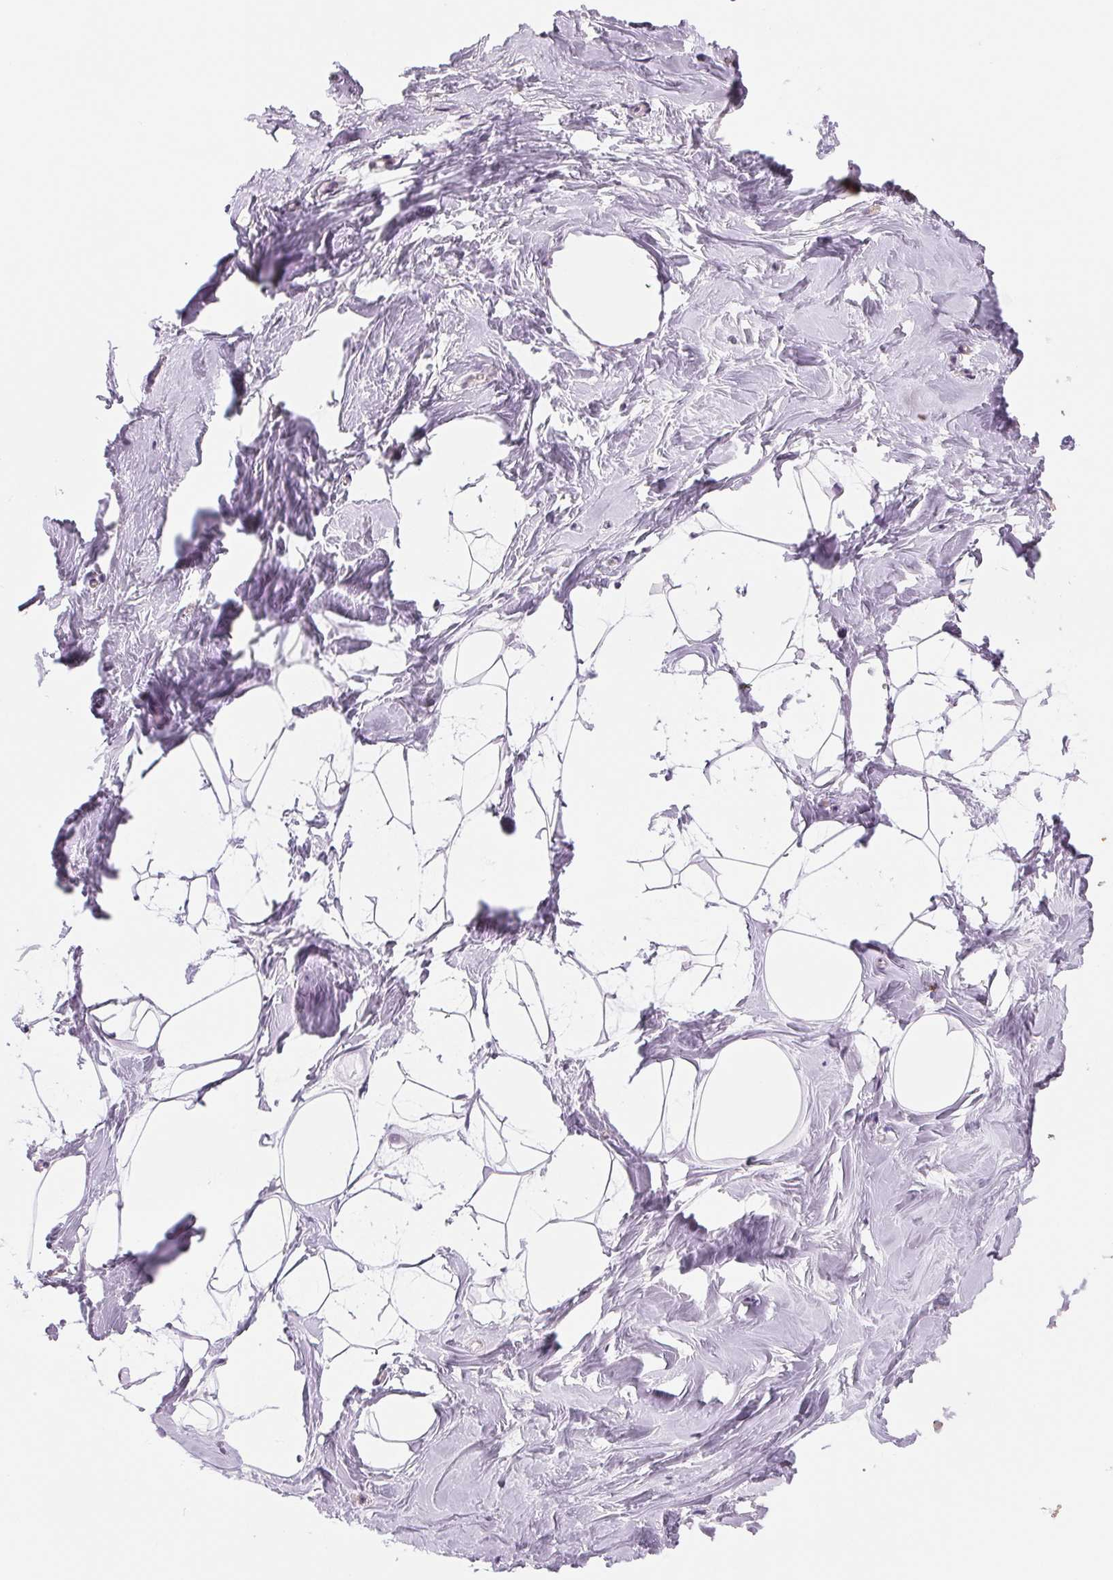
{"staining": {"intensity": "negative", "quantity": "none", "location": "none"}, "tissue": "breast", "cell_type": "Adipocytes", "image_type": "normal", "snomed": [{"axis": "morphology", "description": "Normal tissue, NOS"}, {"axis": "topography", "description": "Breast"}], "caption": "An immunohistochemistry image of unremarkable breast is shown. There is no staining in adipocytes of breast.", "gene": "CCDC168", "patient": {"sex": "female", "age": 32}}